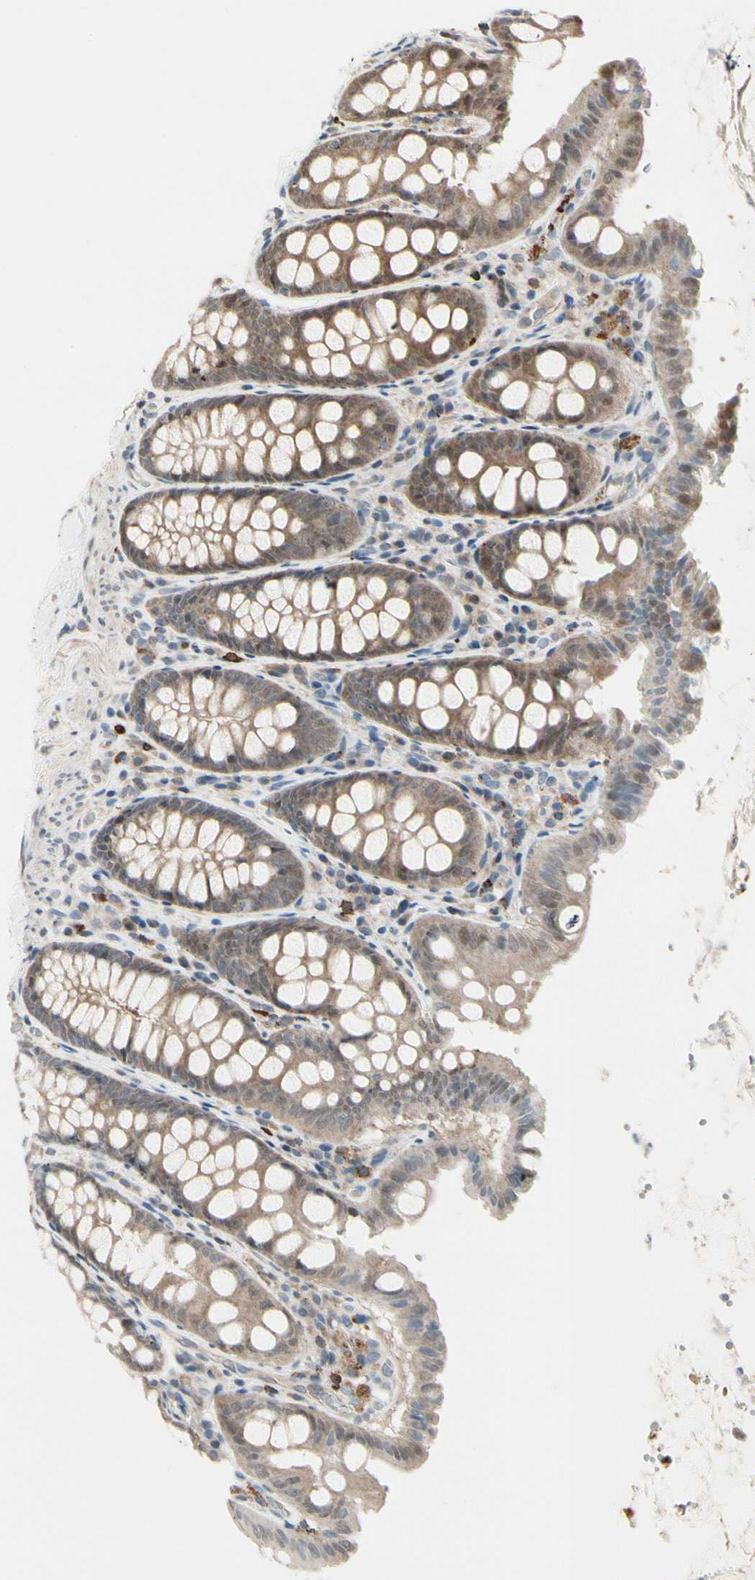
{"staining": {"intensity": "weak", "quantity": ">75%", "location": "cytoplasmic/membranous"}, "tissue": "colon", "cell_type": "Endothelial cells", "image_type": "normal", "snomed": [{"axis": "morphology", "description": "Normal tissue, NOS"}, {"axis": "topography", "description": "Colon"}], "caption": "Protein staining by IHC reveals weak cytoplasmic/membranous expression in about >75% of endothelial cells in normal colon.", "gene": "EVC", "patient": {"sex": "female", "age": 61}}